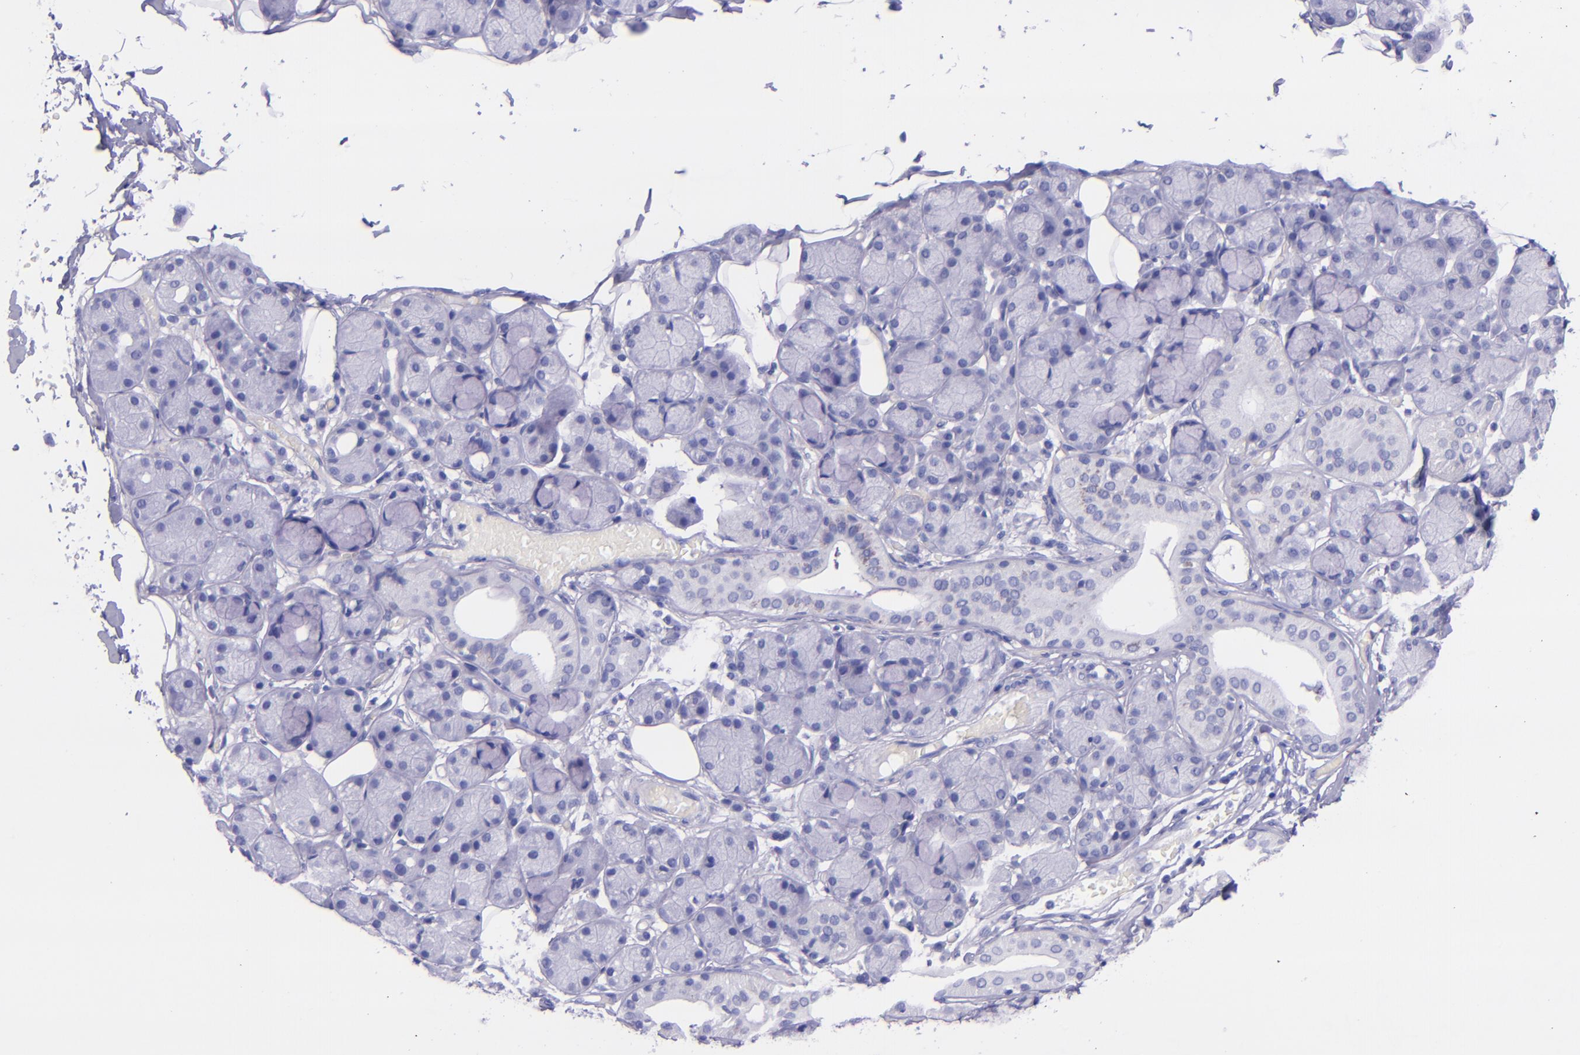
{"staining": {"intensity": "negative", "quantity": "none", "location": "none"}, "tissue": "salivary gland", "cell_type": "Glandular cells", "image_type": "normal", "snomed": [{"axis": "morphology", "description": "Normal tissue, NOS"}, {"axis": "topography", "description": "Salivary gland"}], "caption": "This micrograph is of unremarkable salivary gland stained with immunohistochemistry to label a protein in brown with the nuclei are counter-stained blue. There is no expression in glandular cells. (DAB (3,3'-diaminobenzidine) IHC with hematoxylin counter stain).", "gene": "MBP", "patient": {"sex": "male", "age": 54}}